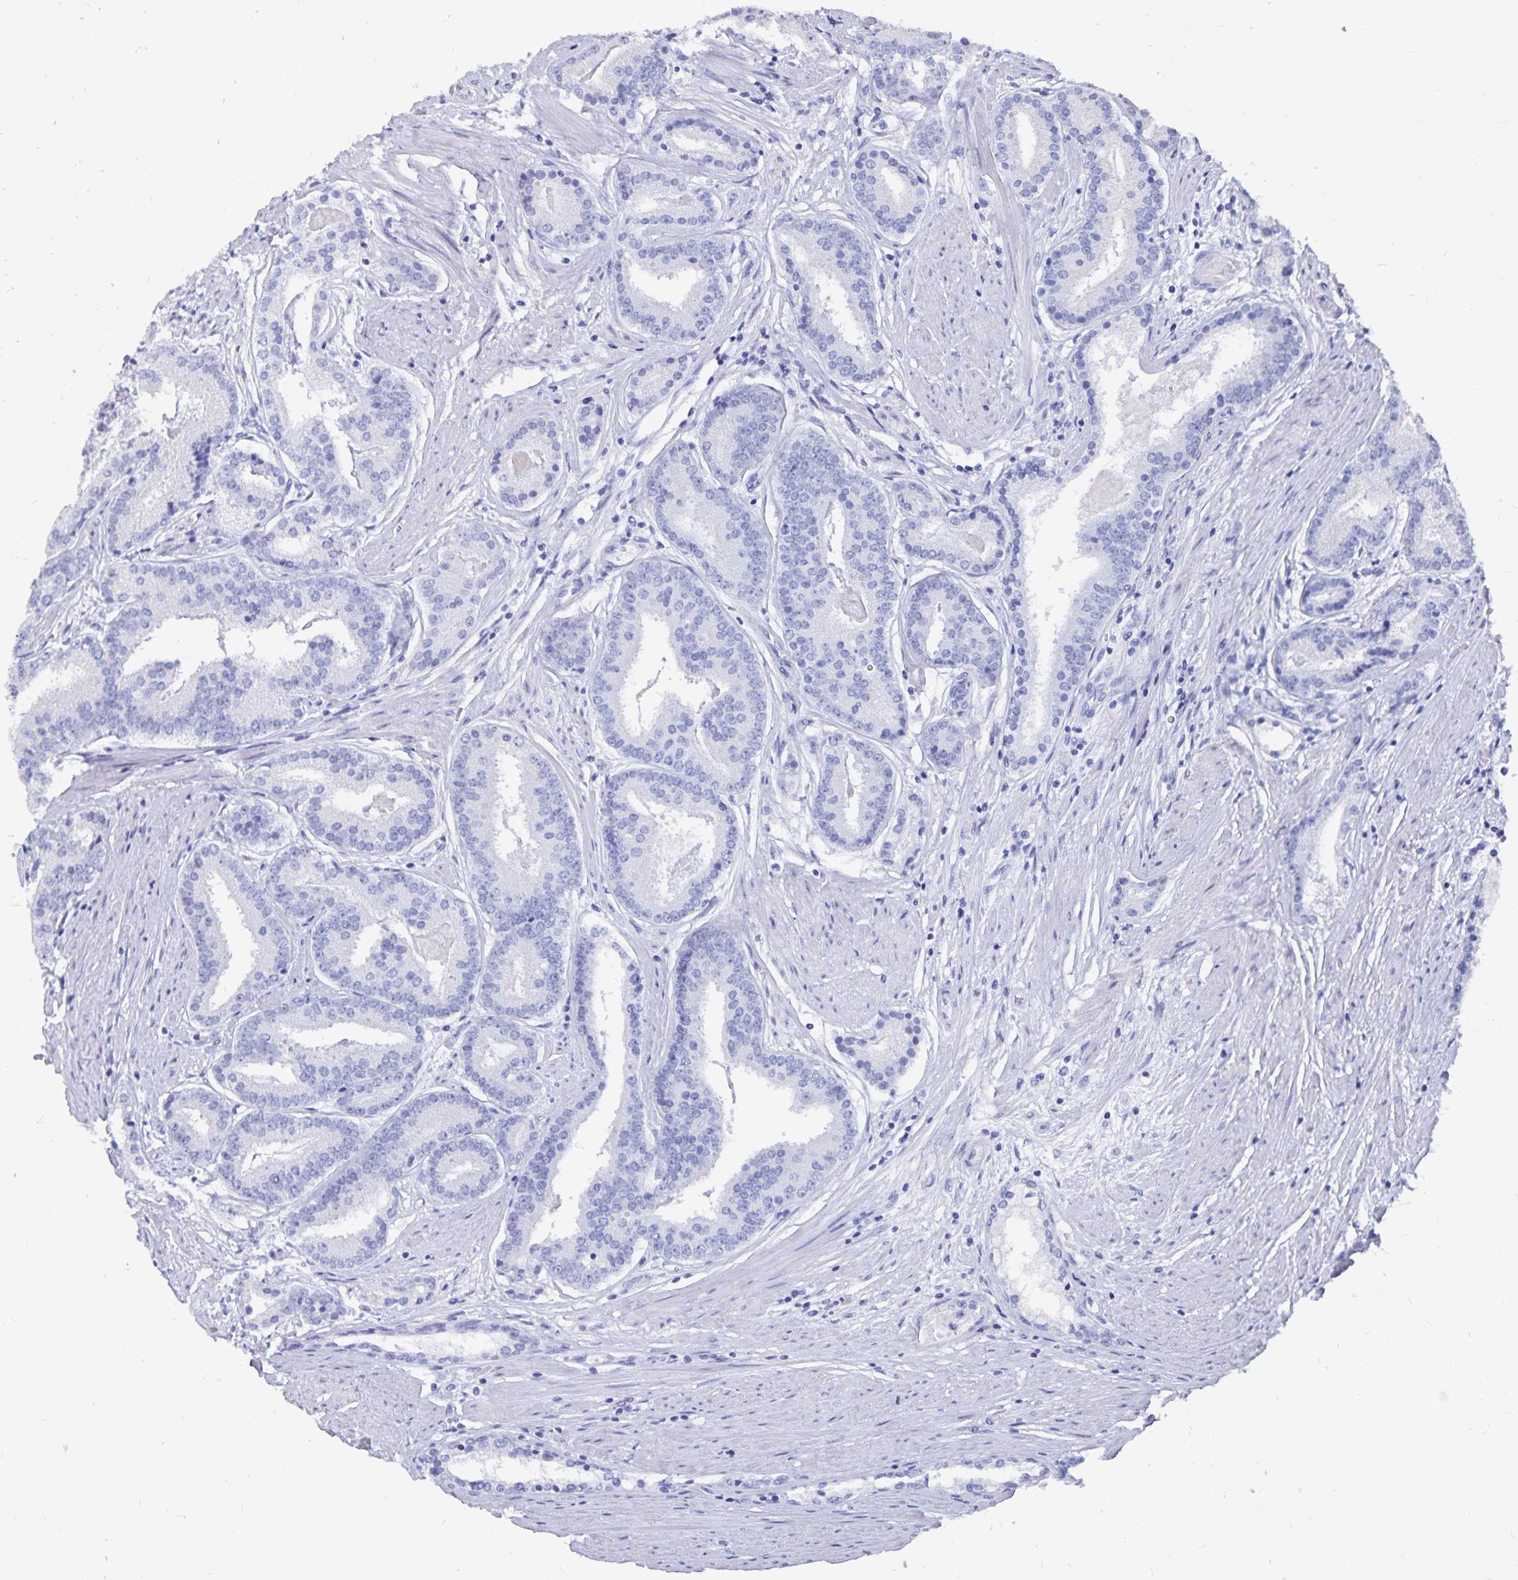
{"staining": {"intensity": "negative", "quantity": "none", "location": "none"}, "tissue": "prostate cancer", "cell_type": "Tumor cells", "image_type": "cancer", "snomed": [{"axis": "morphology", "description": "Adenocarcinoma, High grade"}, {"axis": "topography", "description": "Prostate"}], "caption": "Tumor cells are negative for brown protein staining in prostate cancer.", "gene": "ADH1A", "patient": {"sex": "male", "age": 63}}